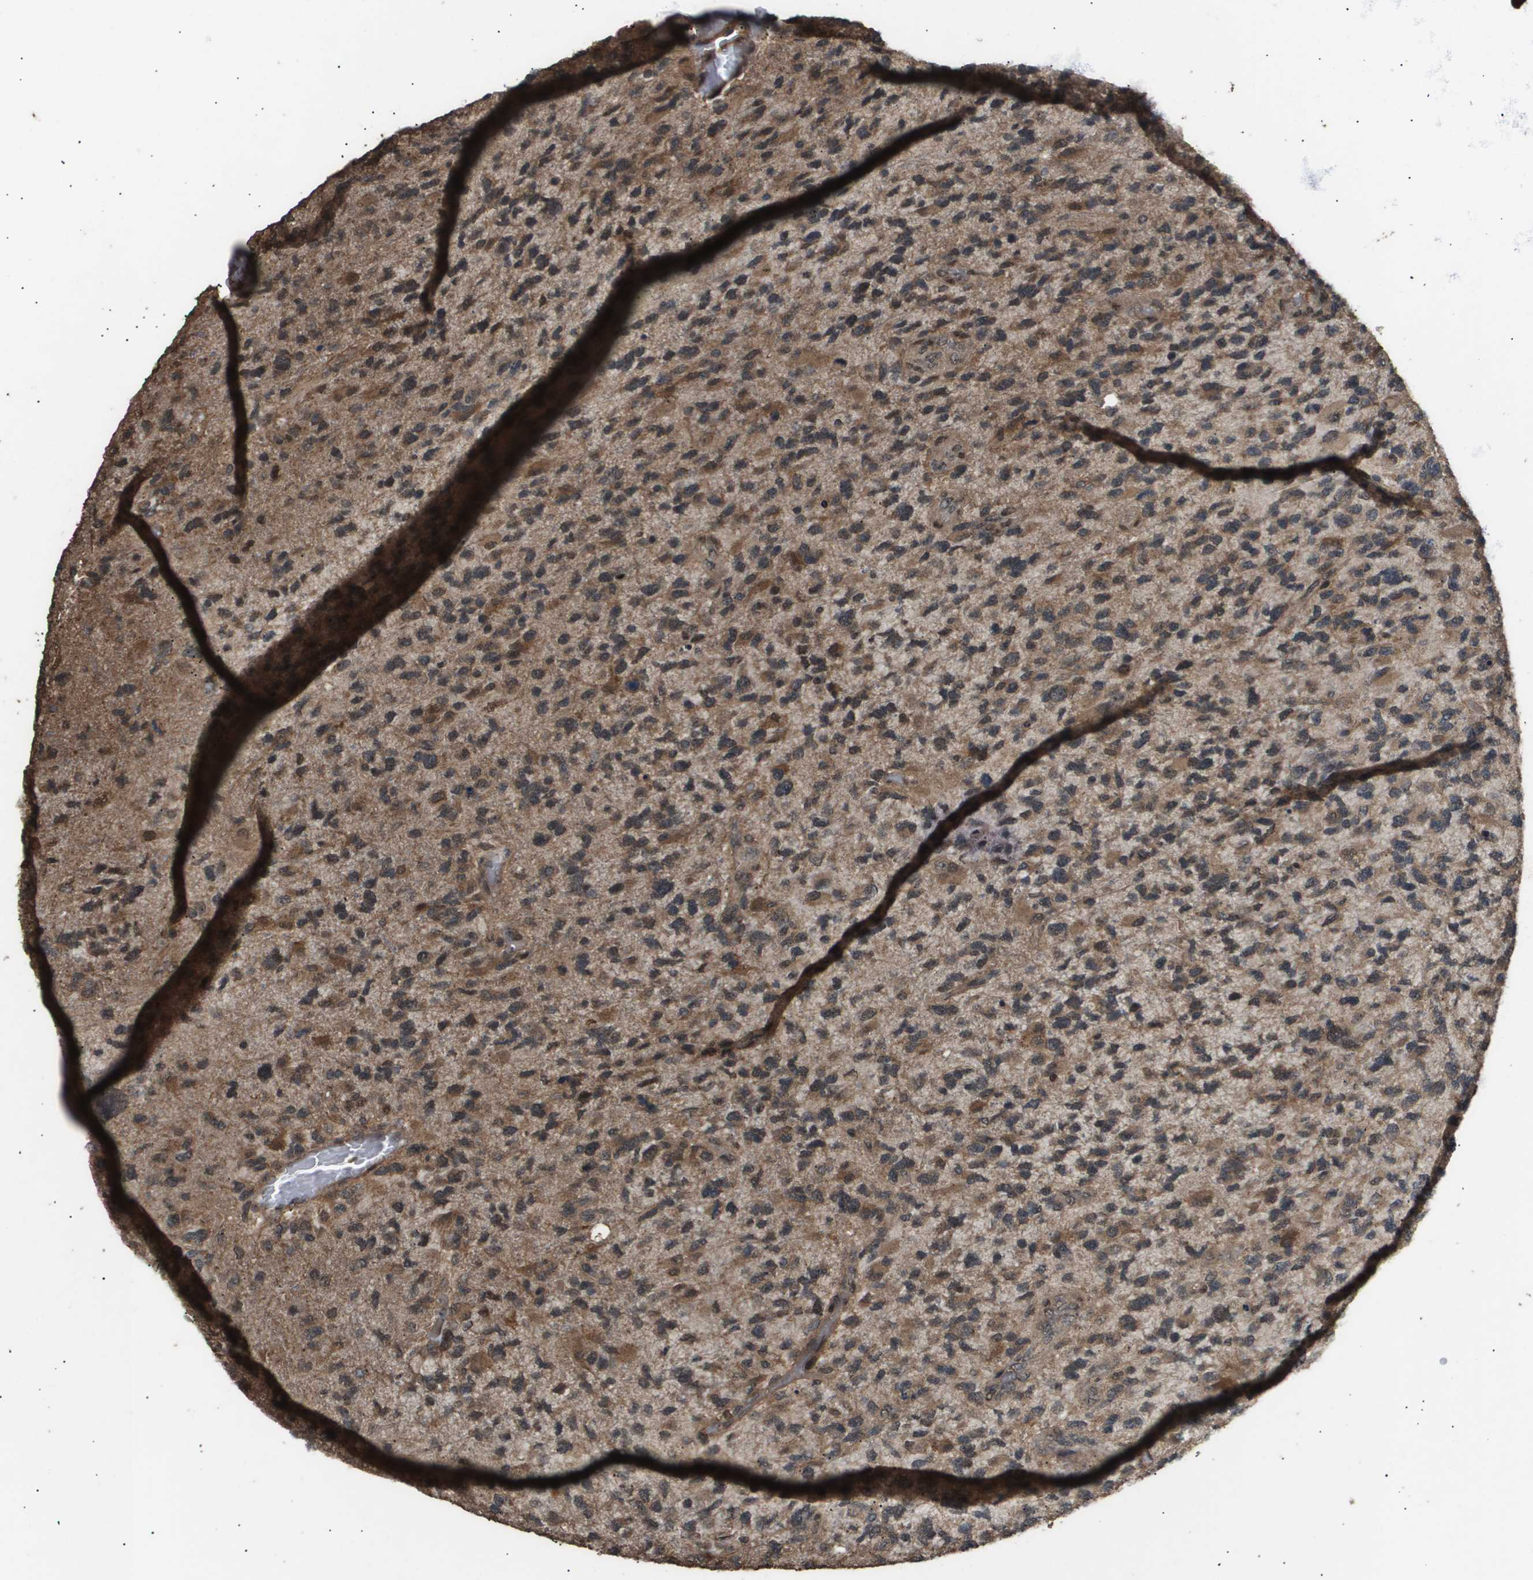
{"staining": {"intensity": "moderate", "quantity": ">75%", "location": "cytoplasmic/membranous,nuclear"}, "tissue": "glioma", "cell_type": "Tumor cells", "image_type": "cancer", "snomed": [{"axis": "morphology", "description": "Glioma, malignant, High grade"}, {"axis": "topography", "description": "Brain"}], "caption": "Tumor cells exhibit medium levels of moderate cytoplasmic/membranous and nuclear staining in about >75% of cells in human high-grade glioma (malignant). The staining was performed using DAB, with brown indicating positive protein expression. Nuclei are stained blue with hematoxylin.", "gene": "ING1", "patient": {"sex": "female", "age": 58}}